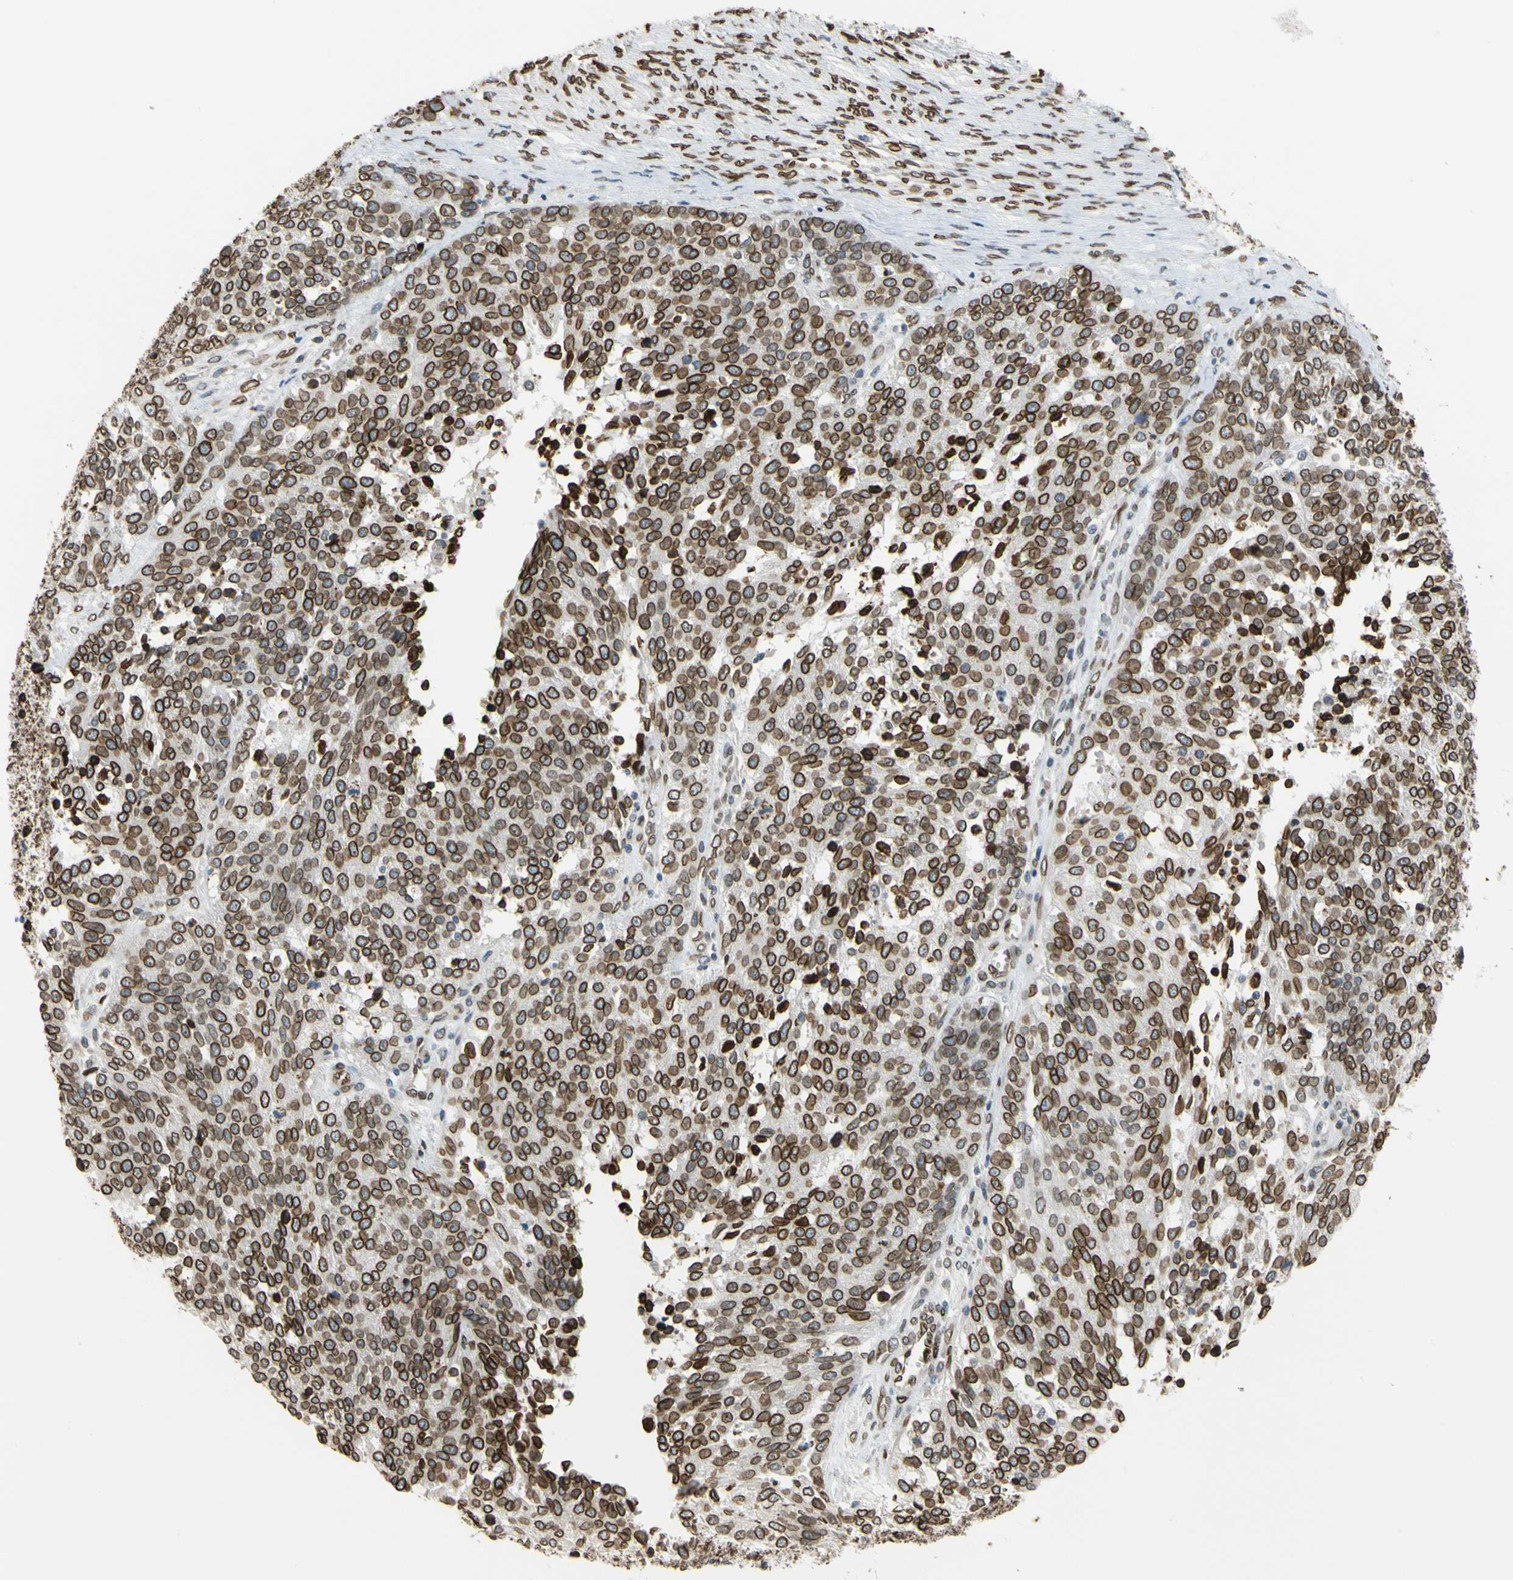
{"staining": {"intensity": "strong", "quantity": ">75%", "location": "cytoplasmic/membranous,nuclear"}, "tissue": "ovarian cancer", "cell_type": "Tumor cells", "image_type": "cancer", "snomed": [{"axis": "morphology", "description": "Cystadenocarcinoma, serous, NOS"}, {"axis": "topography", "description": "Ovary"}], "caption": "Tumor cells exhibit high levels of strong cytoplasmic/membranous and nuclear staining in approximately >75% of cells in human ovarian cancer. (IHC, brightfield microscopy, high magnification).", "gene": "SUN1", "patient": {"sex": "female", "age": 44}}